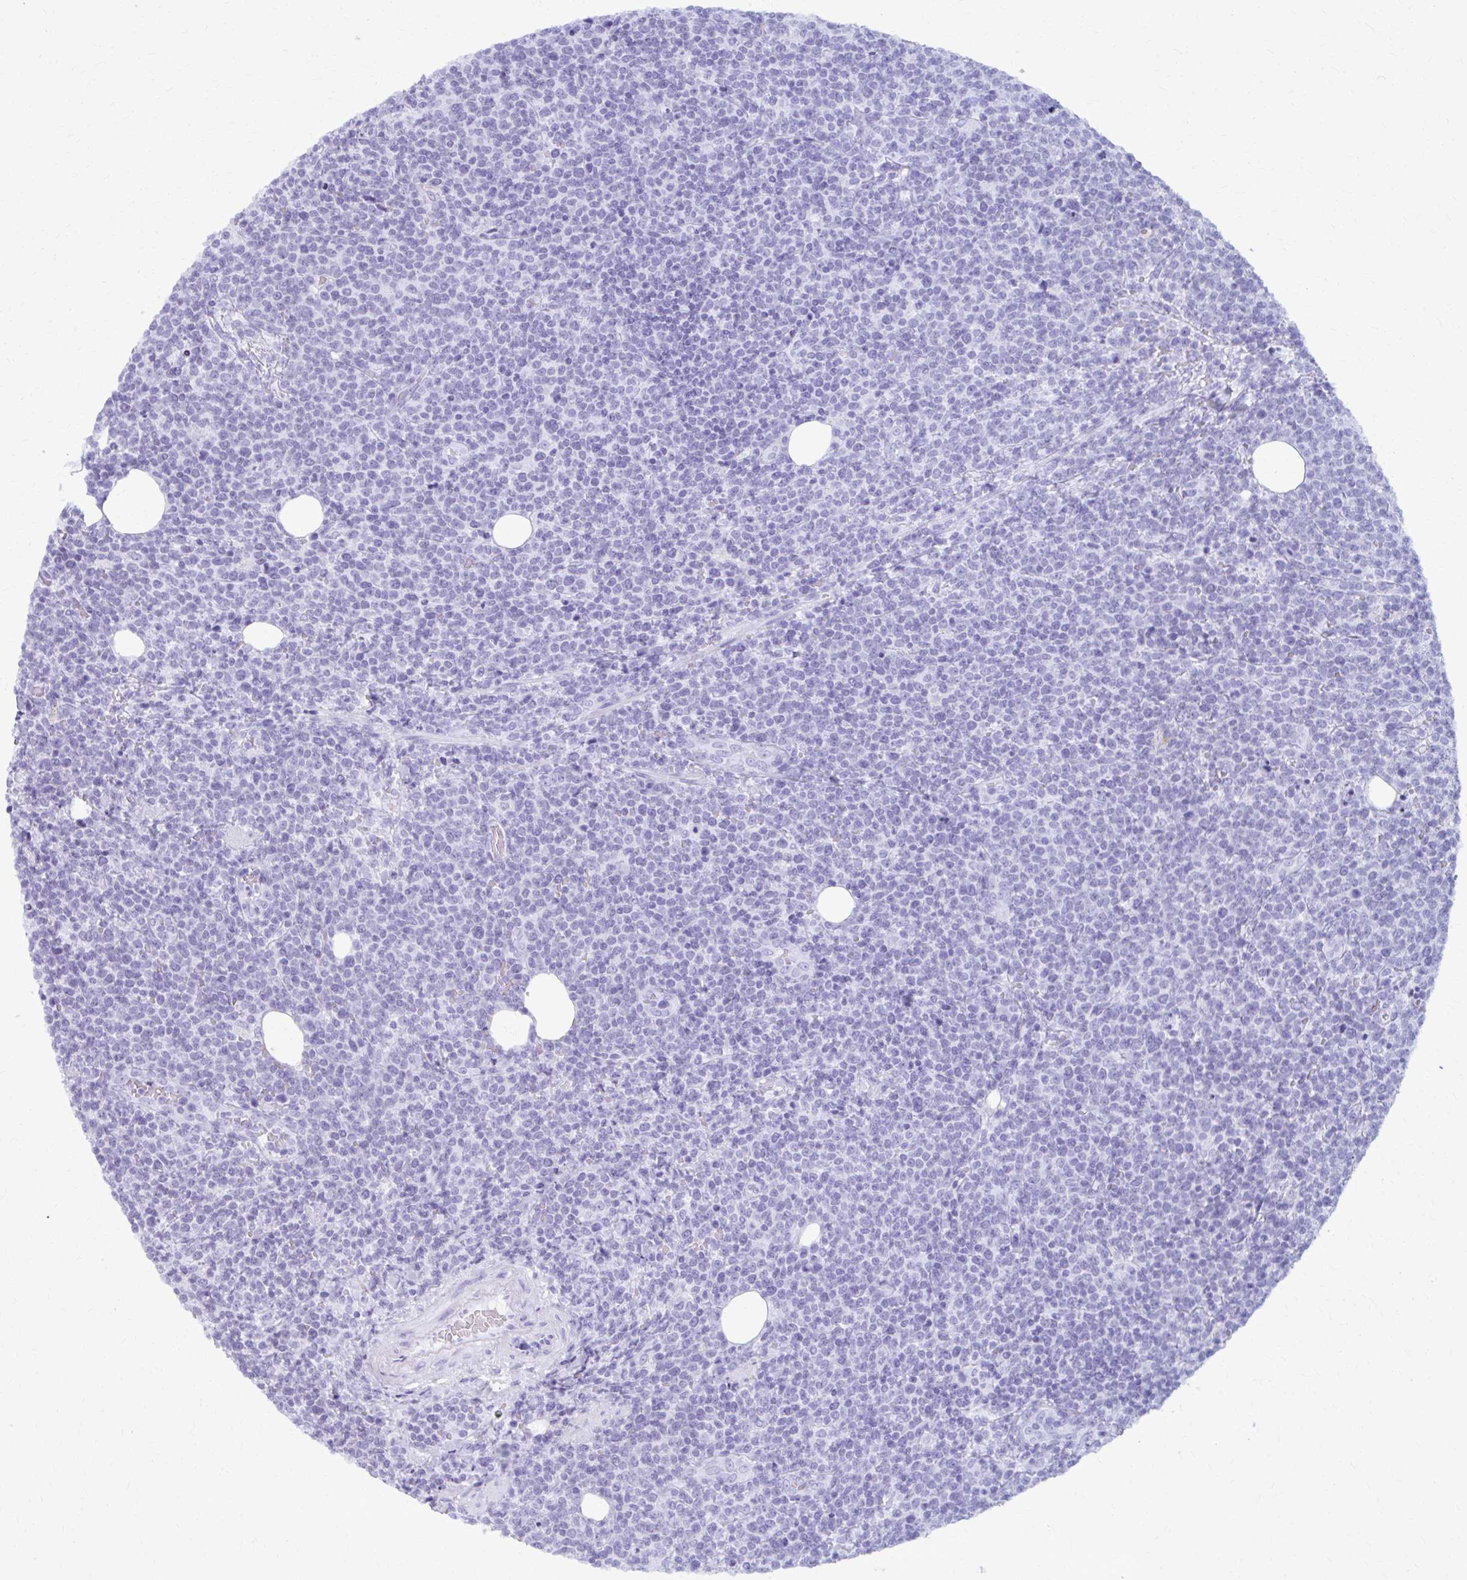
{"staining": {"intensity": "negative", "quantity": "none", "location": "none"}, "tissue": "lymphoma", "cell_type": "Tumor cells", "image_type": "cancer", "snomed": [{"axis": "morphology", "description": "Malignant lymphoma, non-Hodgkin's type, High grade"}, {"axis": "topography", "description": "Lymph node"}], "caption": "This is an immunohistochemistry (IHC) image of lymphoma. There is no positivity in tumor cells.", "gene": "MAF1", "patient": {"sex": "male", "age": 61}}